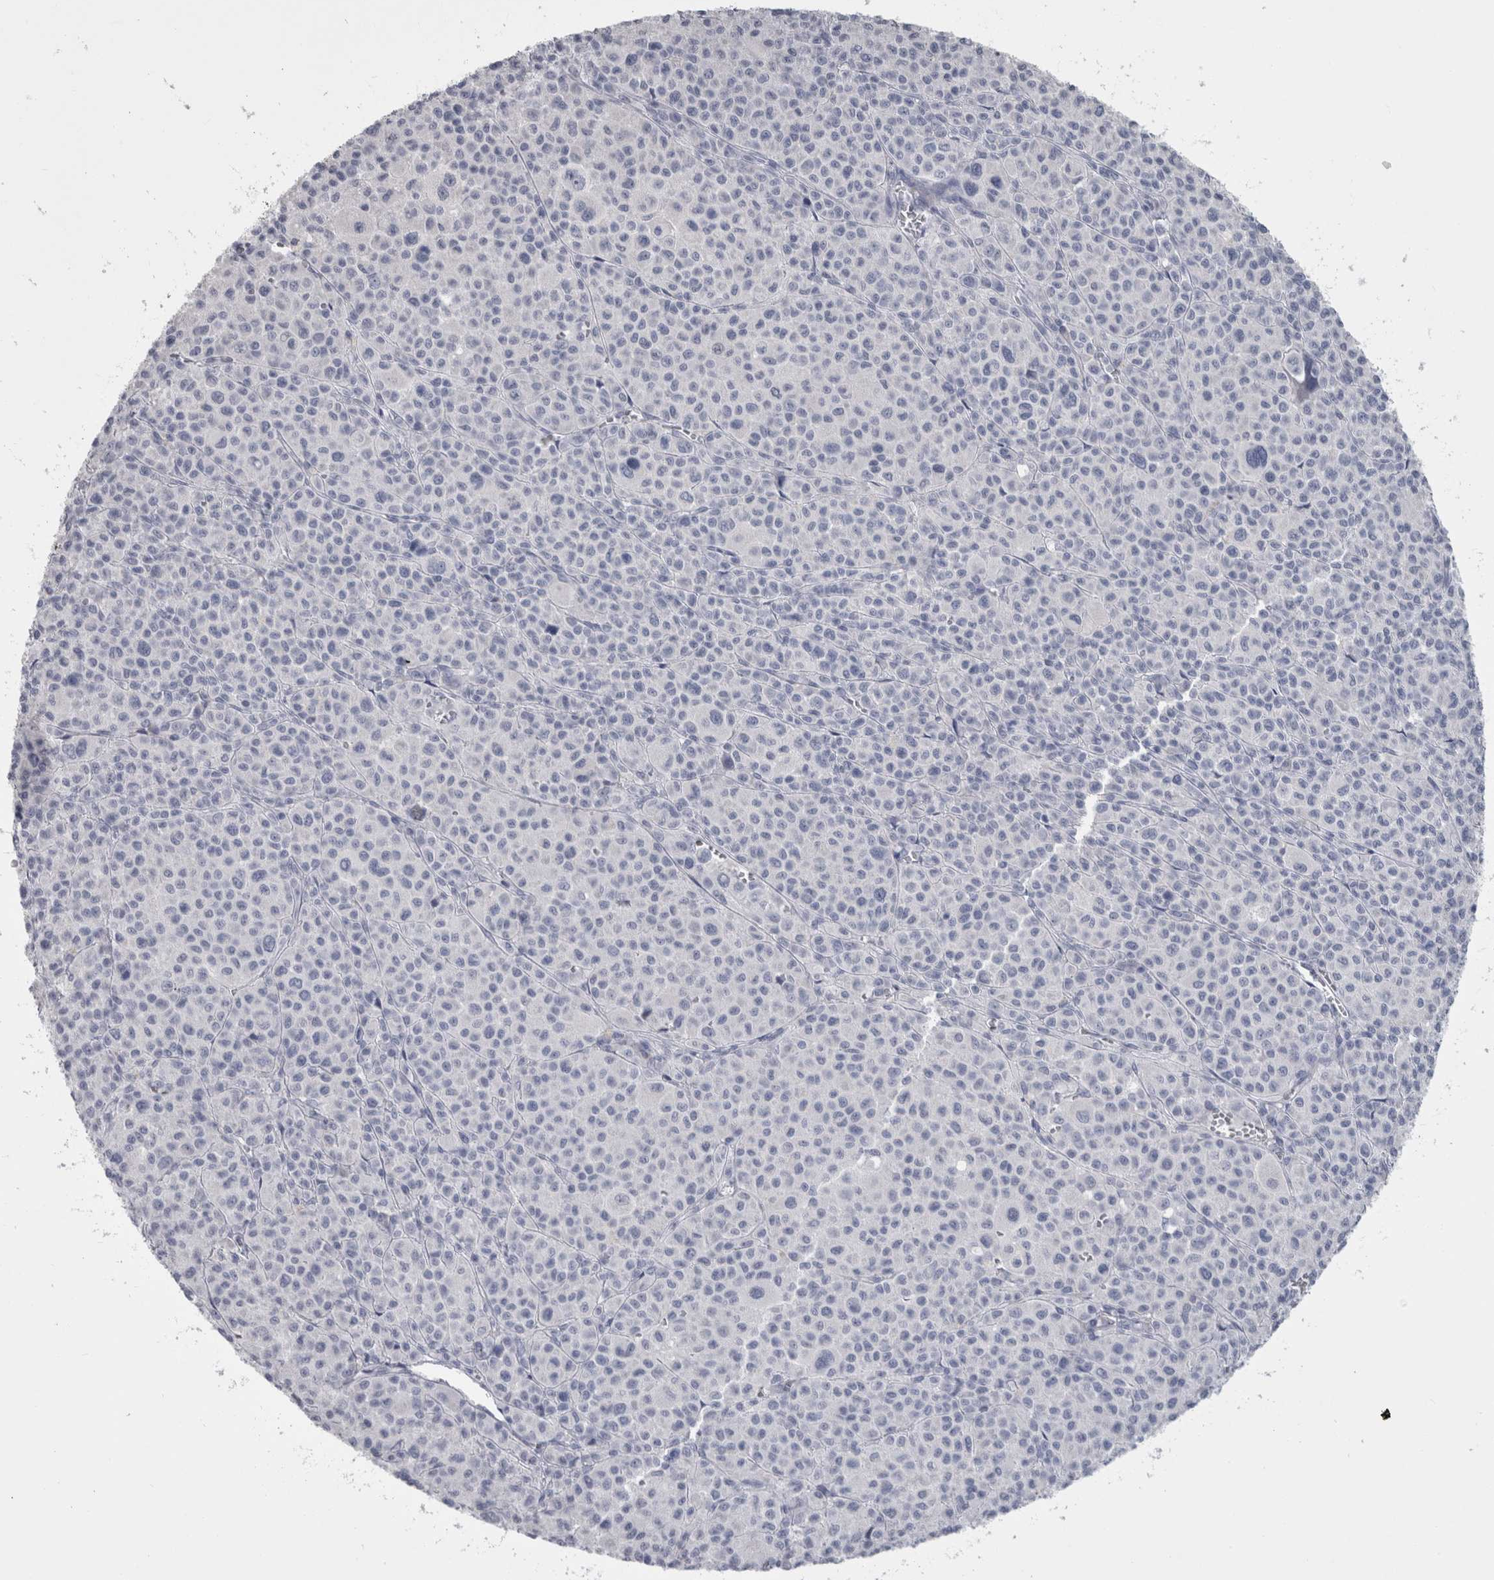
{"staining": {"intensity": "negative", "quantity": "none", "location": "none"}, "tissue": "melanoma", "cell_type": "Tumor cells", "image_type": "cancer", "snomed": [{"axis": "morphology", "description": "Malignant melanoma, Metastatic site"}, {"axis": "topography", "description": "Skin"}], "caption": "Protein analysis of melanoma exhibits no significant expression in tumor cells.", "gene": "MSMB", "patient": {"sex": "female", "age": 74}}